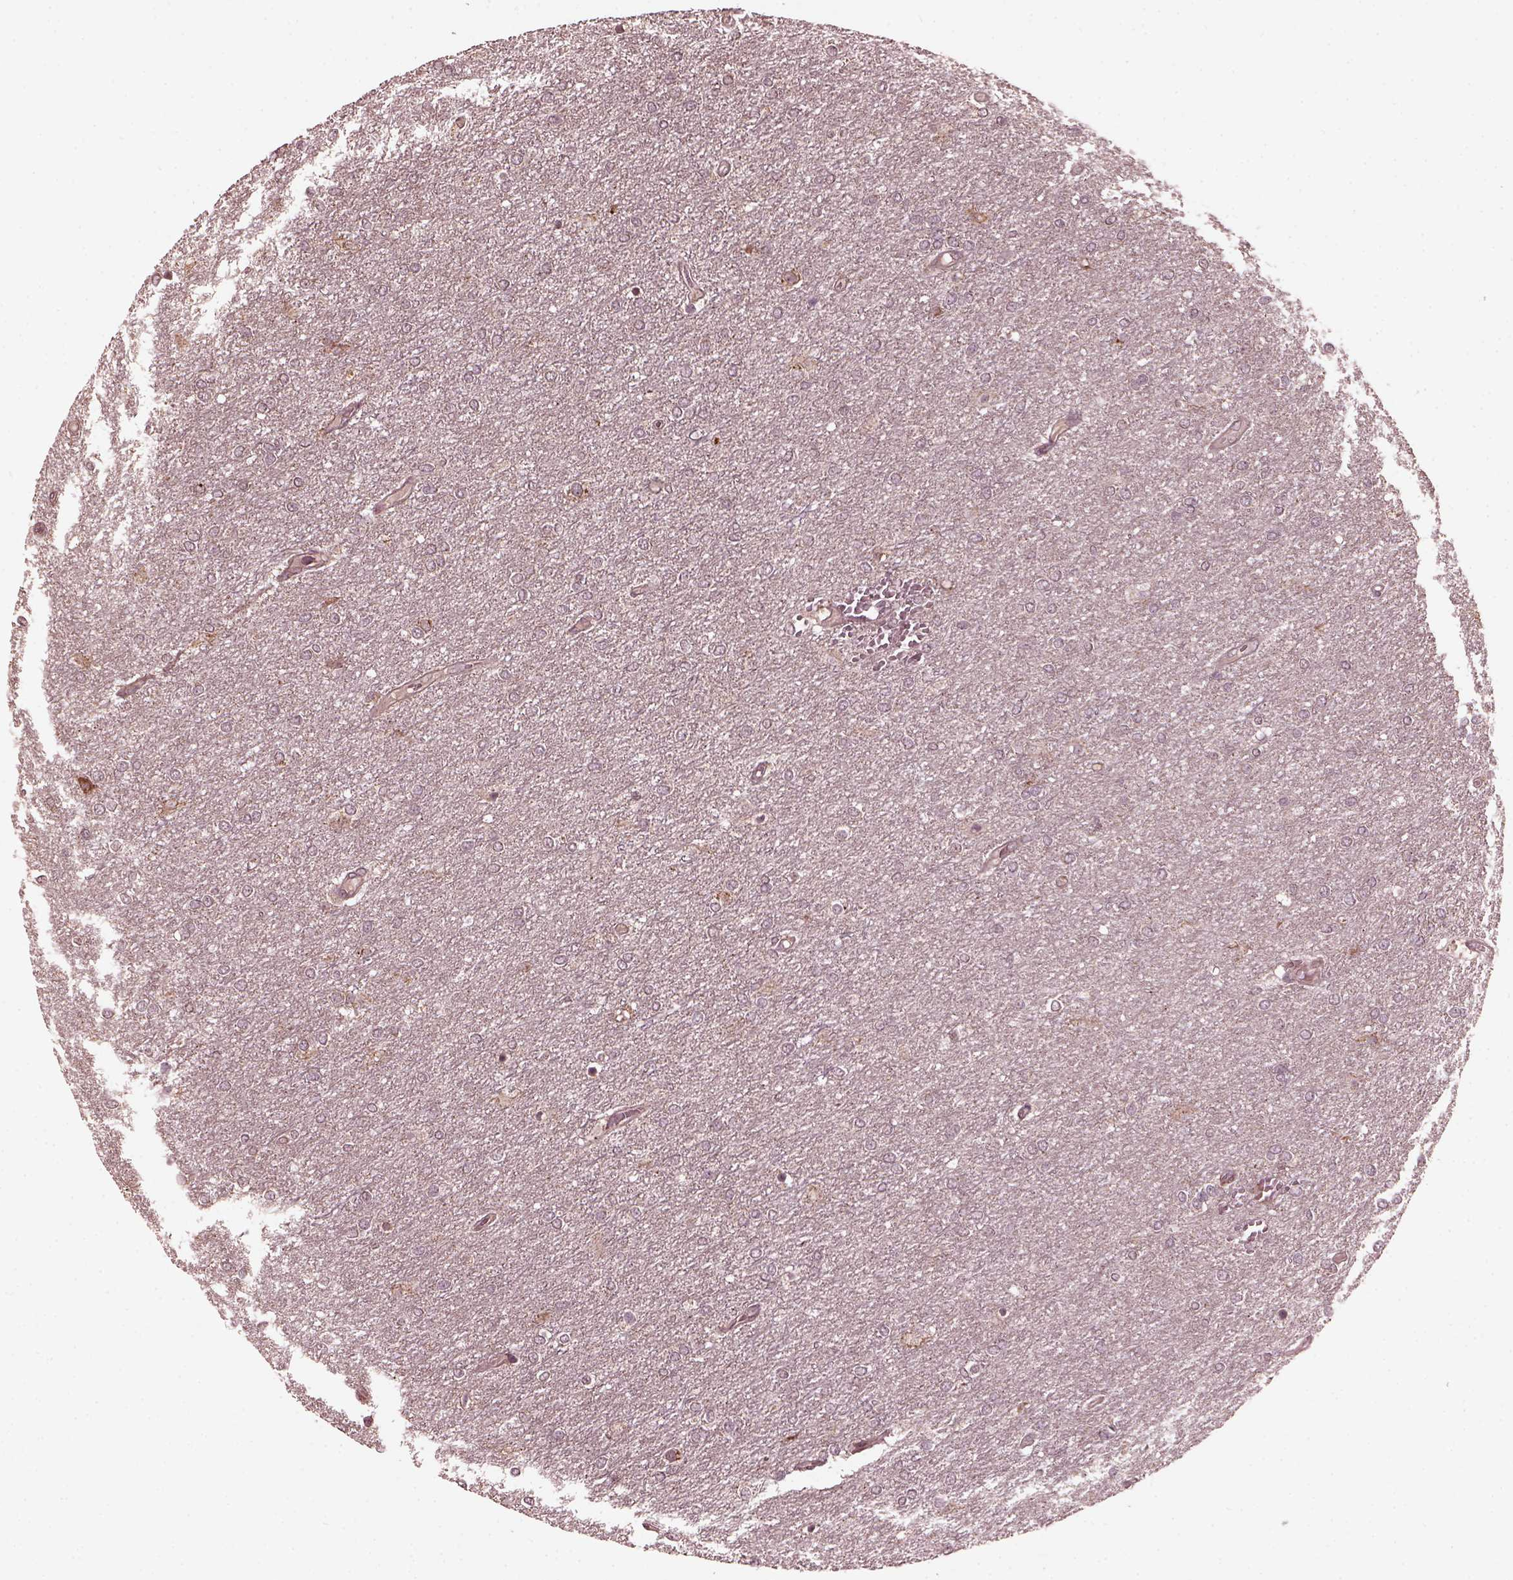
{"staining": {"intensity": "negative", "quantity": "none", "location": "none"}, "tissue": "glioma", "cell_type": "Tumor cells", "image_type": "cancer", "snomed": [{"axis": "morphology", "description": "Glioma, malignant, High grade"}, {"axis": "topography", "description": "Brain"}], "caption": "A histopathology image of glioma stained for a protein exhibits no brown staining in tumor cells. (Immunohistochemistry (ihc), brightfield microscopy, high magnification).", "gene": "ZNF292", "patient": {"sex": "female", "age": 61}}